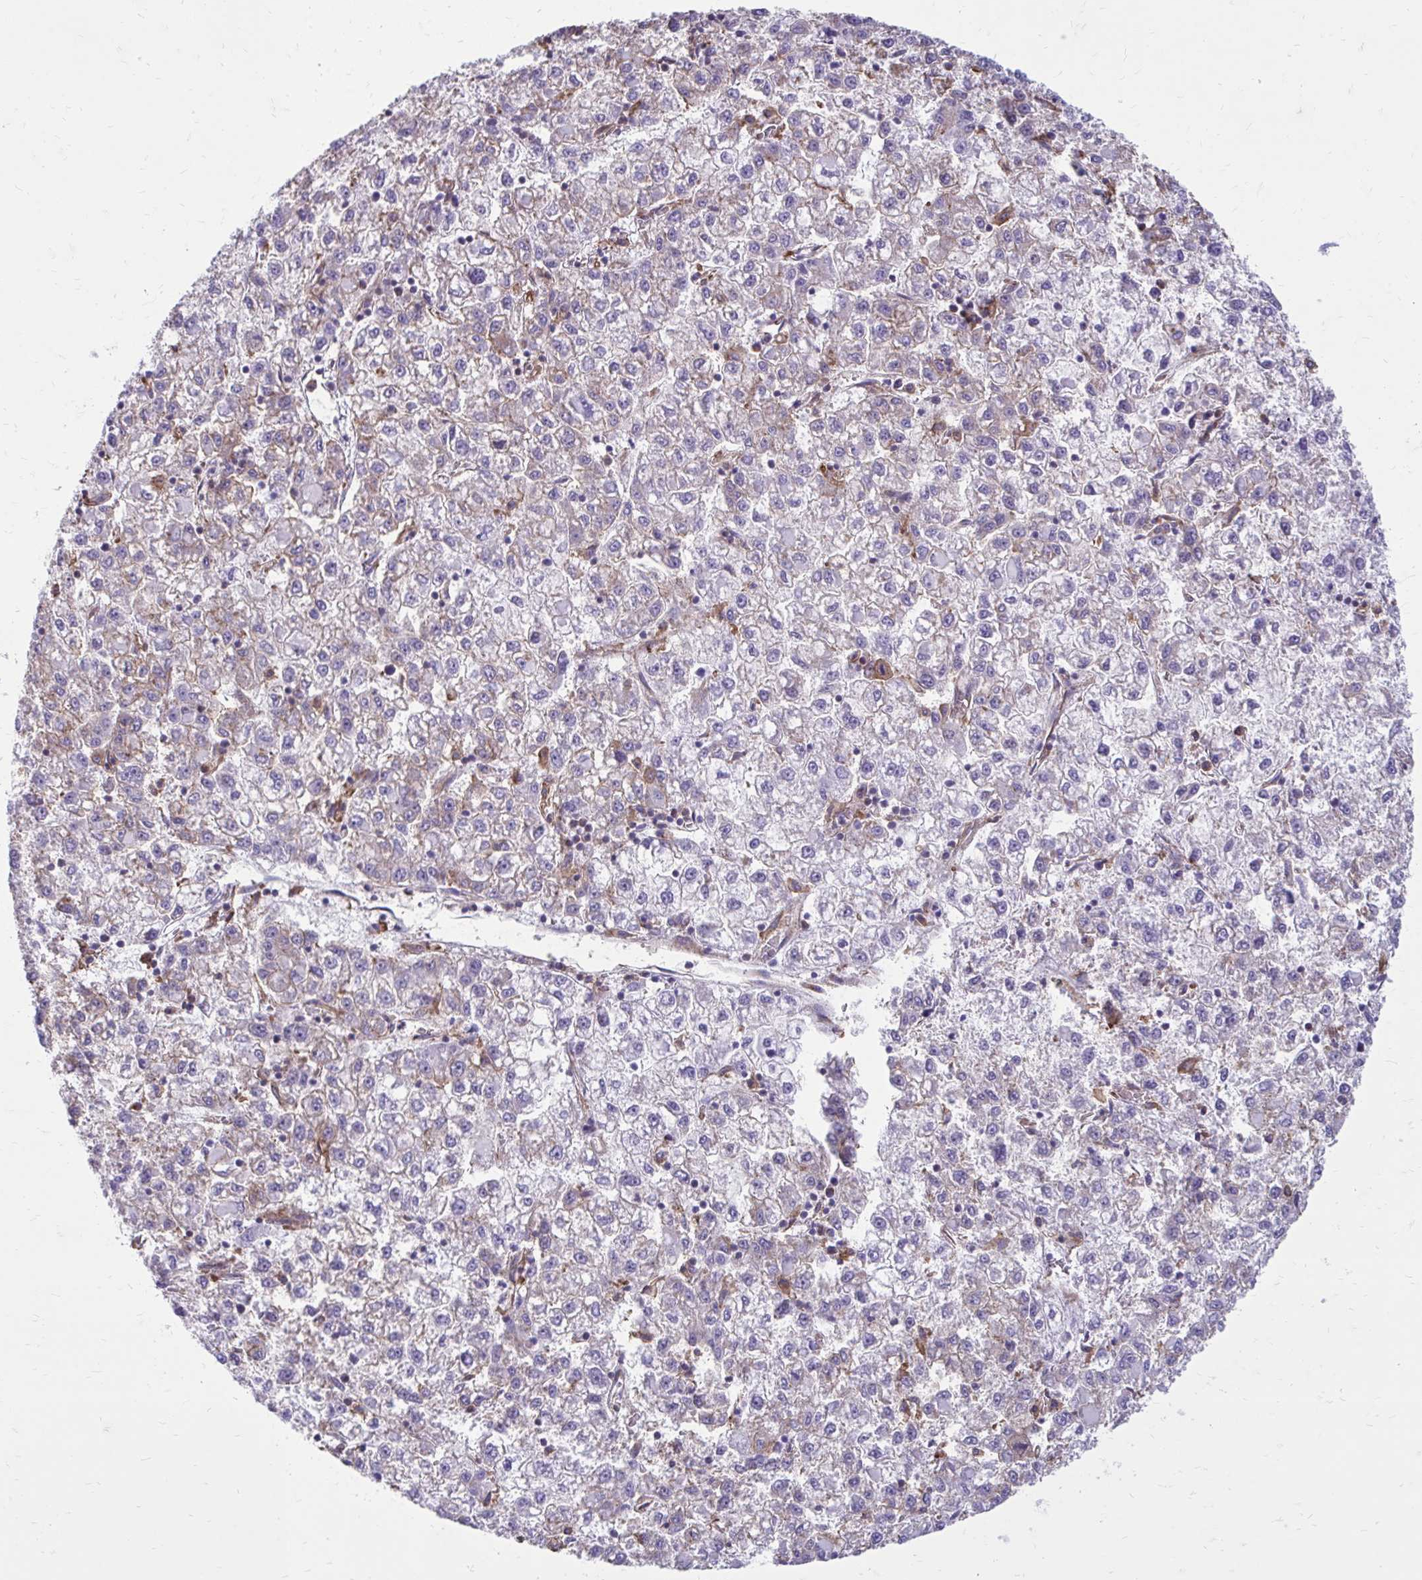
{"staining": {"intensity": "negative", "quantity": "none", "location": "none"}, "tissue": "liver cancer", "cell_type": "Tumor cells", "image_type": "cancer", "snomed": [{"axis": "morphology", "description": "Carcinoma, Hepatocellular, NOS"}, {"axis": "topography", "description": "Liver"}], "caption": "Tumor cells show no significant expression in hepatocellular carcinoma (liver).", "gene": "CLTA", "patient": {"sex": "male", "age": 40}}